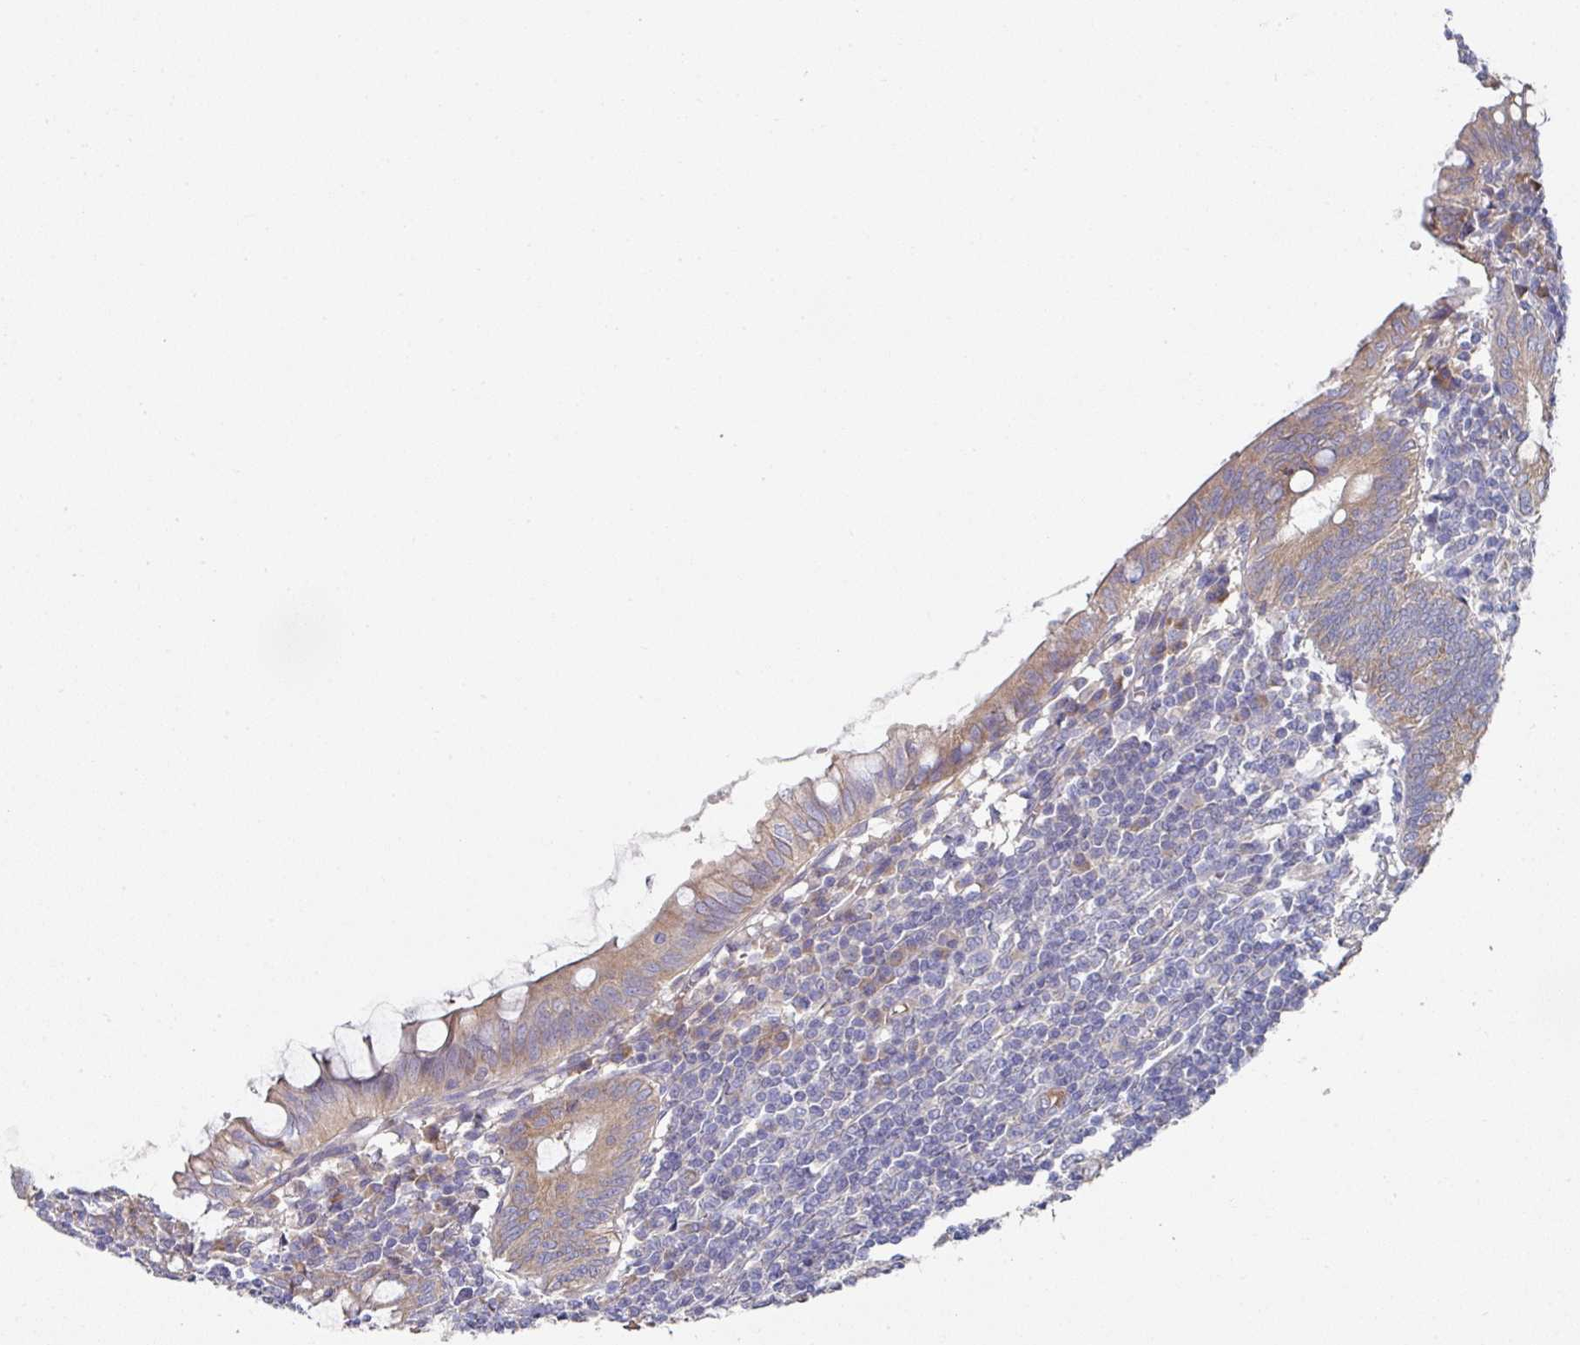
{"staining": {"intensity": "moderate", "quantity": ">75%", "location": "cytoplasmic/membranous"}, "tissue": "appendix", "cell_type": "Glandular cells", "image_type": "normal", "snomed": [{"axis": "morphology", "description": "Normal tissue, NOS"}, {"axis": "topography", "description": "Appendix"}], "caption": "Immunohistochemical staining of unremarkable appendix demonstrates >75% levels of moderate cytoplasmic/membranous protein staining in about >75% of glandular cells.", "gene": "PYROXD2", "patient": {"sex": "male", "age": 83}}